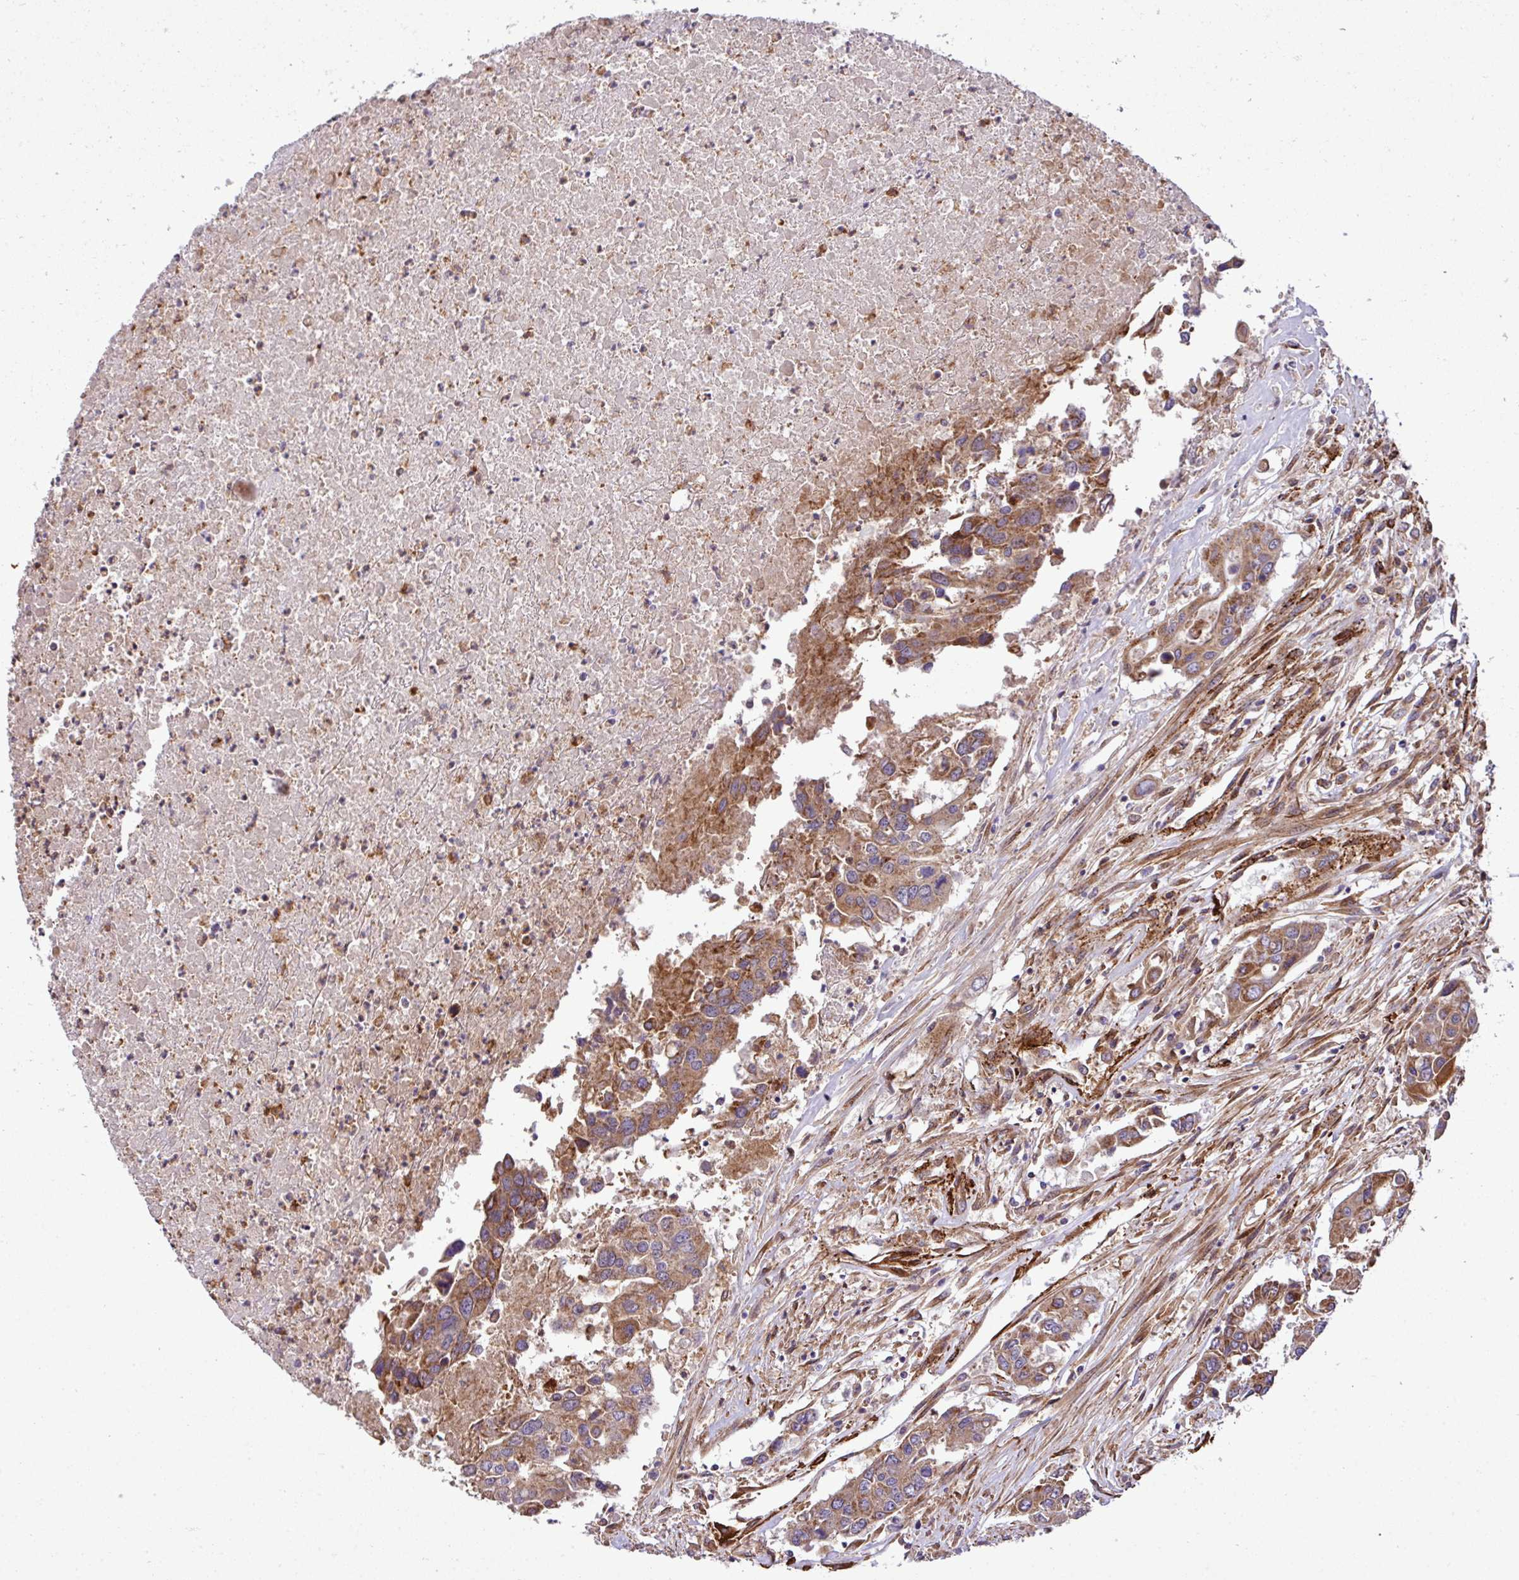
{"staining": {"intensity": "moderate", "quantity": ">75%", "location": "cytoplasmic/membranous"}, "tissue": "colorectal cancer", "cell_type": "Tumor cells", "image_type": "cancer", "snomed": [{"axis": "morphology", "description": "Adenocarcinoma, NOS"}, {"axis": "topography", "description": "Colon"}], "caption": "Protein expression analysis of human colorectal cancer (adenocarcinoma) reveals moderate cytoplasmic/membranous positivity in approximately >75% of tumor cells.", "gene": "FAM47E", "patient": {"sex": "male", "age": 77}}